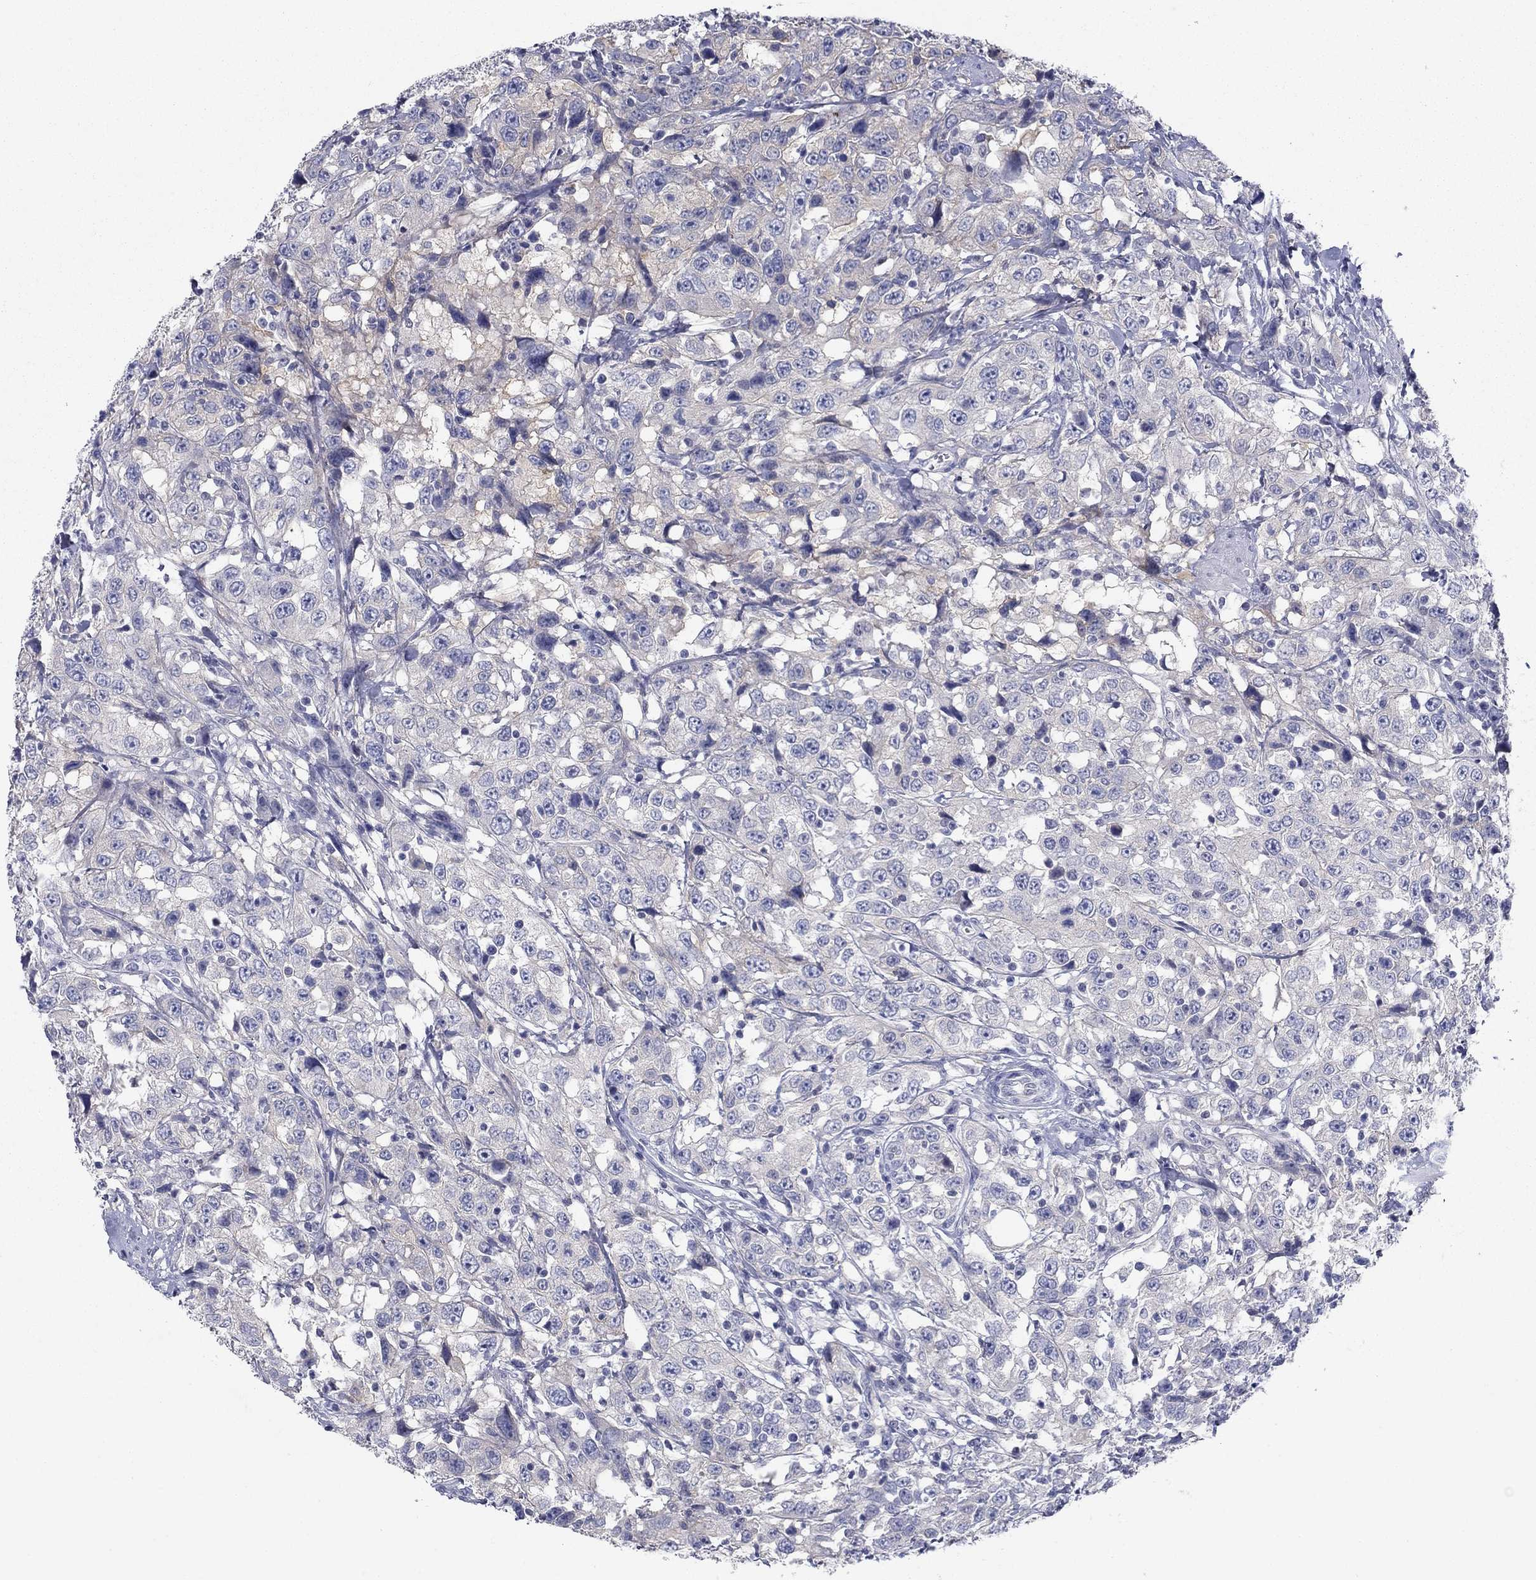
{"staining": {"intensity": "weak", "quantity": "<25%", "location": "cytoplasmic/membranous"}, "tissue": "urothelial cancer", "cell_type": "Tumor cells", "image_type": "cancer", "snomed": [{"axis": "morphology", "description": "Urothelial carcinoma, NOS"}, {"axis": "morphology", "description": "Urothelial carcinoma, High grade"}, {"axis": "topography", "description": "Urinary bladder"}], "caption": "Immunohistochemistry (IHC) histopathology image of neoplastic tissue: high-grade urothelial carcinoma stained with DAB (3,3'-diaminobenzidine) displays no significant protein expression in tumor cells.", "gene": "PLS1", "patient": {"sex": "female", "age": 73}}